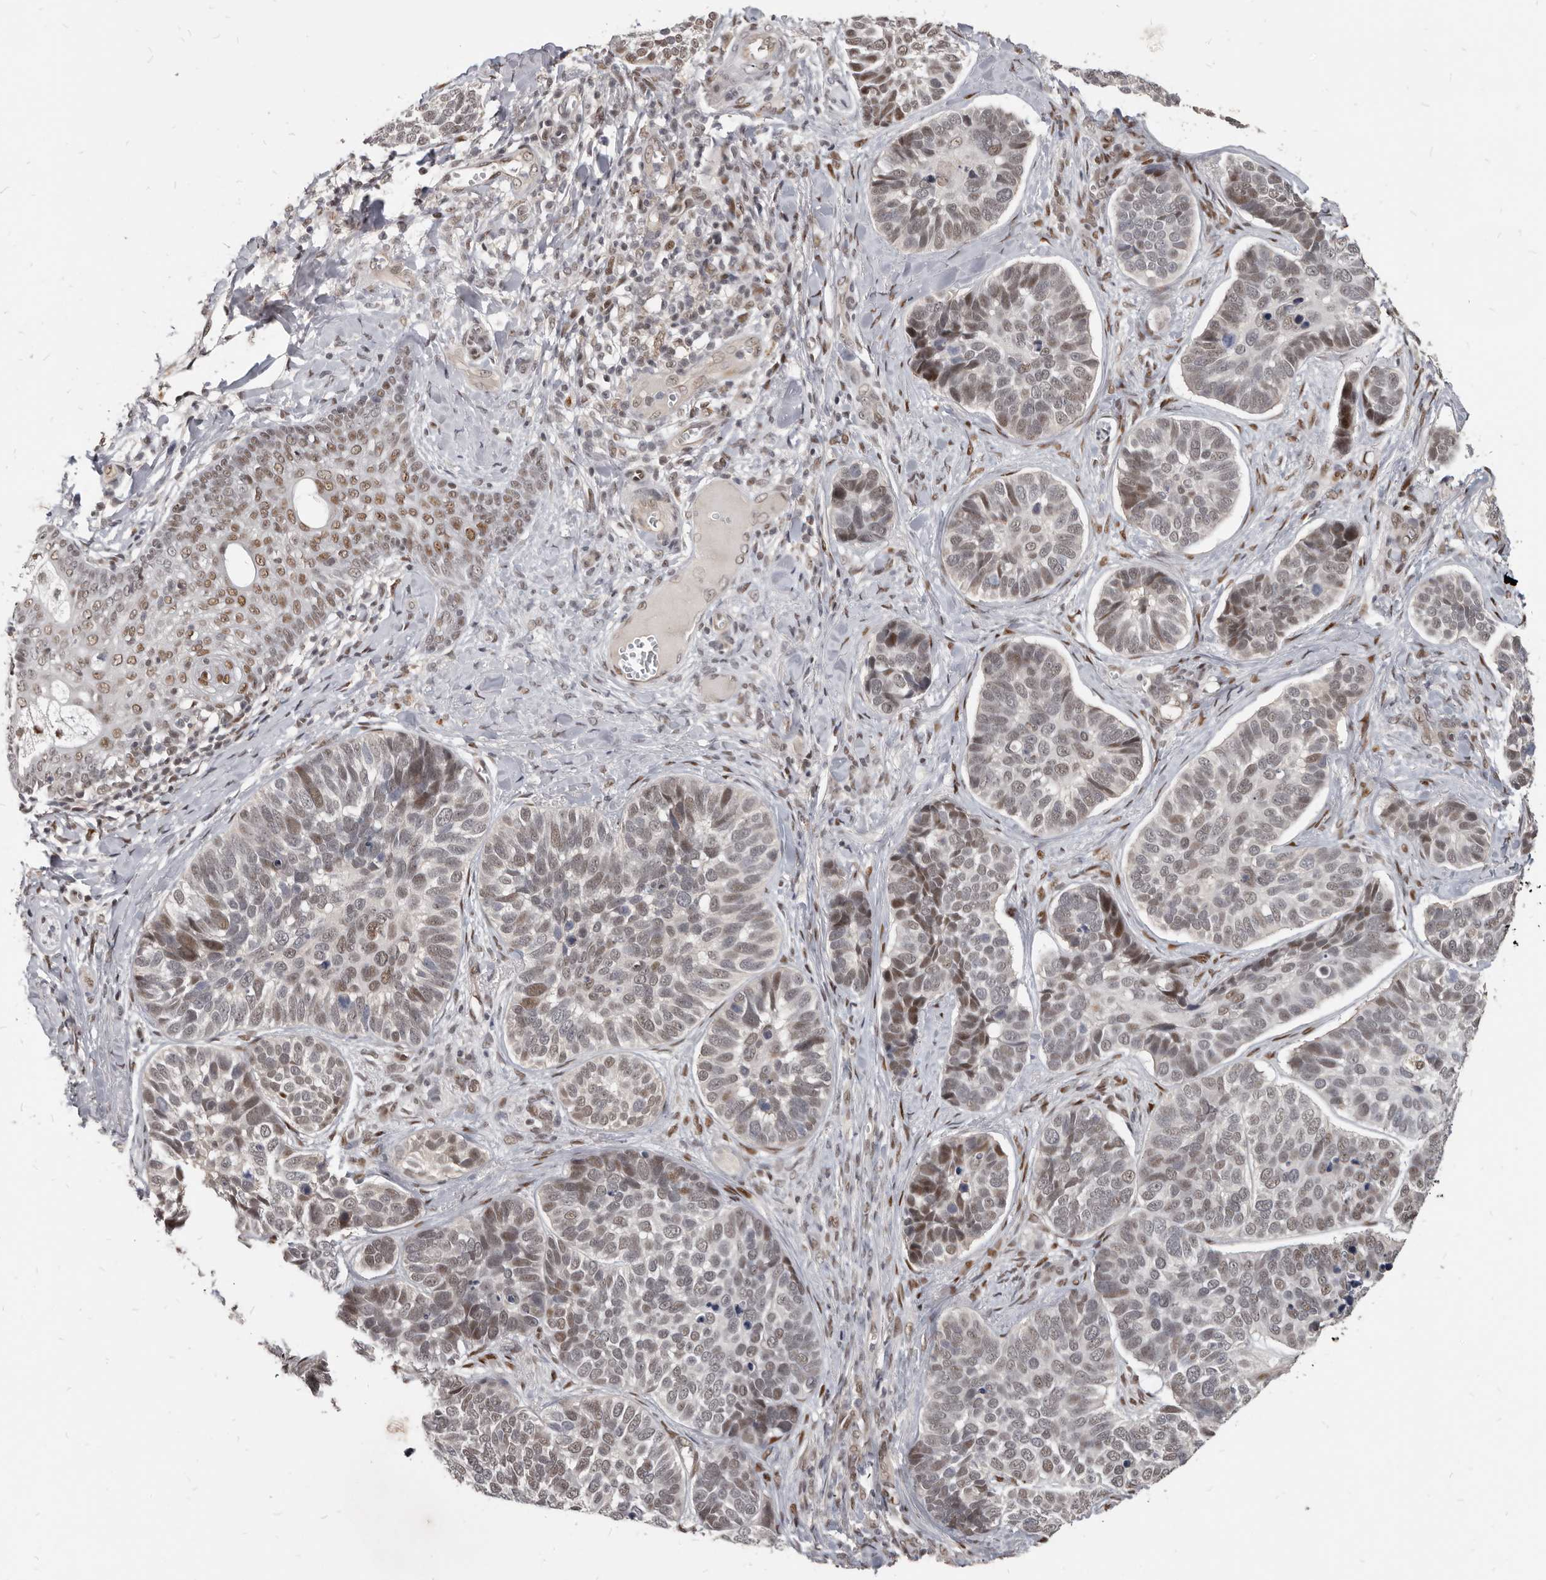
{"staining": {"intensity": "moderate", "quantity": "25%-75%", "location": "nuclear"}, "tissue": "skin cancer", "cell_type": "Tumor cells", "image_type": "cancer", "snomed": [{"axis": "morphology", "description": "Basal cell carcinoma"}, {"axis": "topography", "description": "Skin"}], "caption": "This is a photomicrograph of IHC staining of skin basal cell carcinoma, which shows moderate expression in the nuclear of tumor cells.", "gene": "ATF5", "patient": {"sex": "male", "age": 62}}